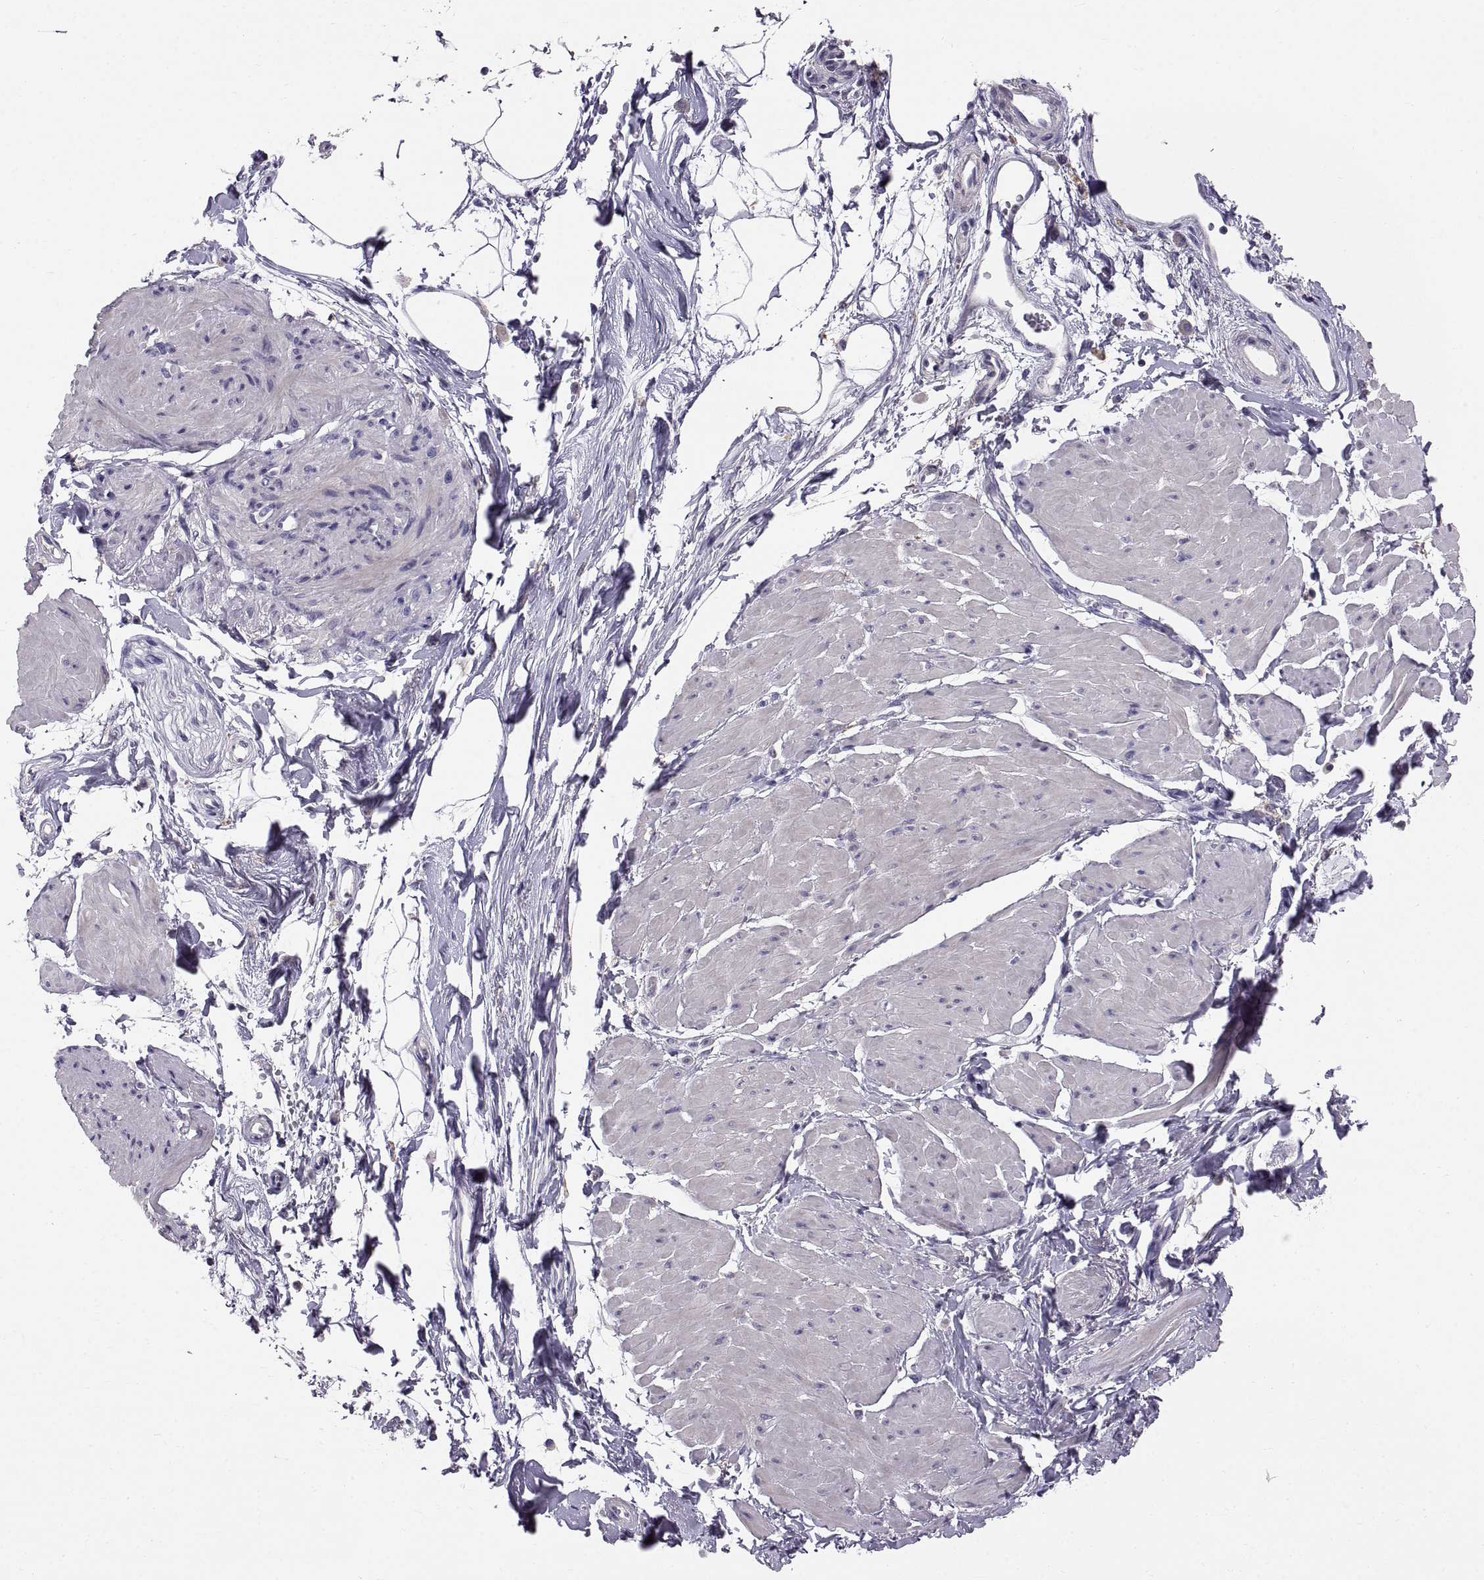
{"staining": {"intensity": "negative", "quantity": "none", "location": "none"}, "tissue": "smooth muscle", "cell_type": "Smooth muscle cells", "image_type": "normal", "snomed": [{"axis": "morphology", "description": "Normal tissue, NOS"}, {"axis": "topography", "description": "Adipose tissue"}, {"axis": "topography", "description": "Smooth muscle"}, {"axis": "topography", "description": "Peripheral nerve tissue"}], "caption": "This micrograph is of normal smooth muscle stained with IHC to label a protein in brown with the nuclei are counter-stained blue. There is no positivity in smooth muscle cells.", "gene": "ADAM32", "patient": {"sex": "male", "age": 83}}